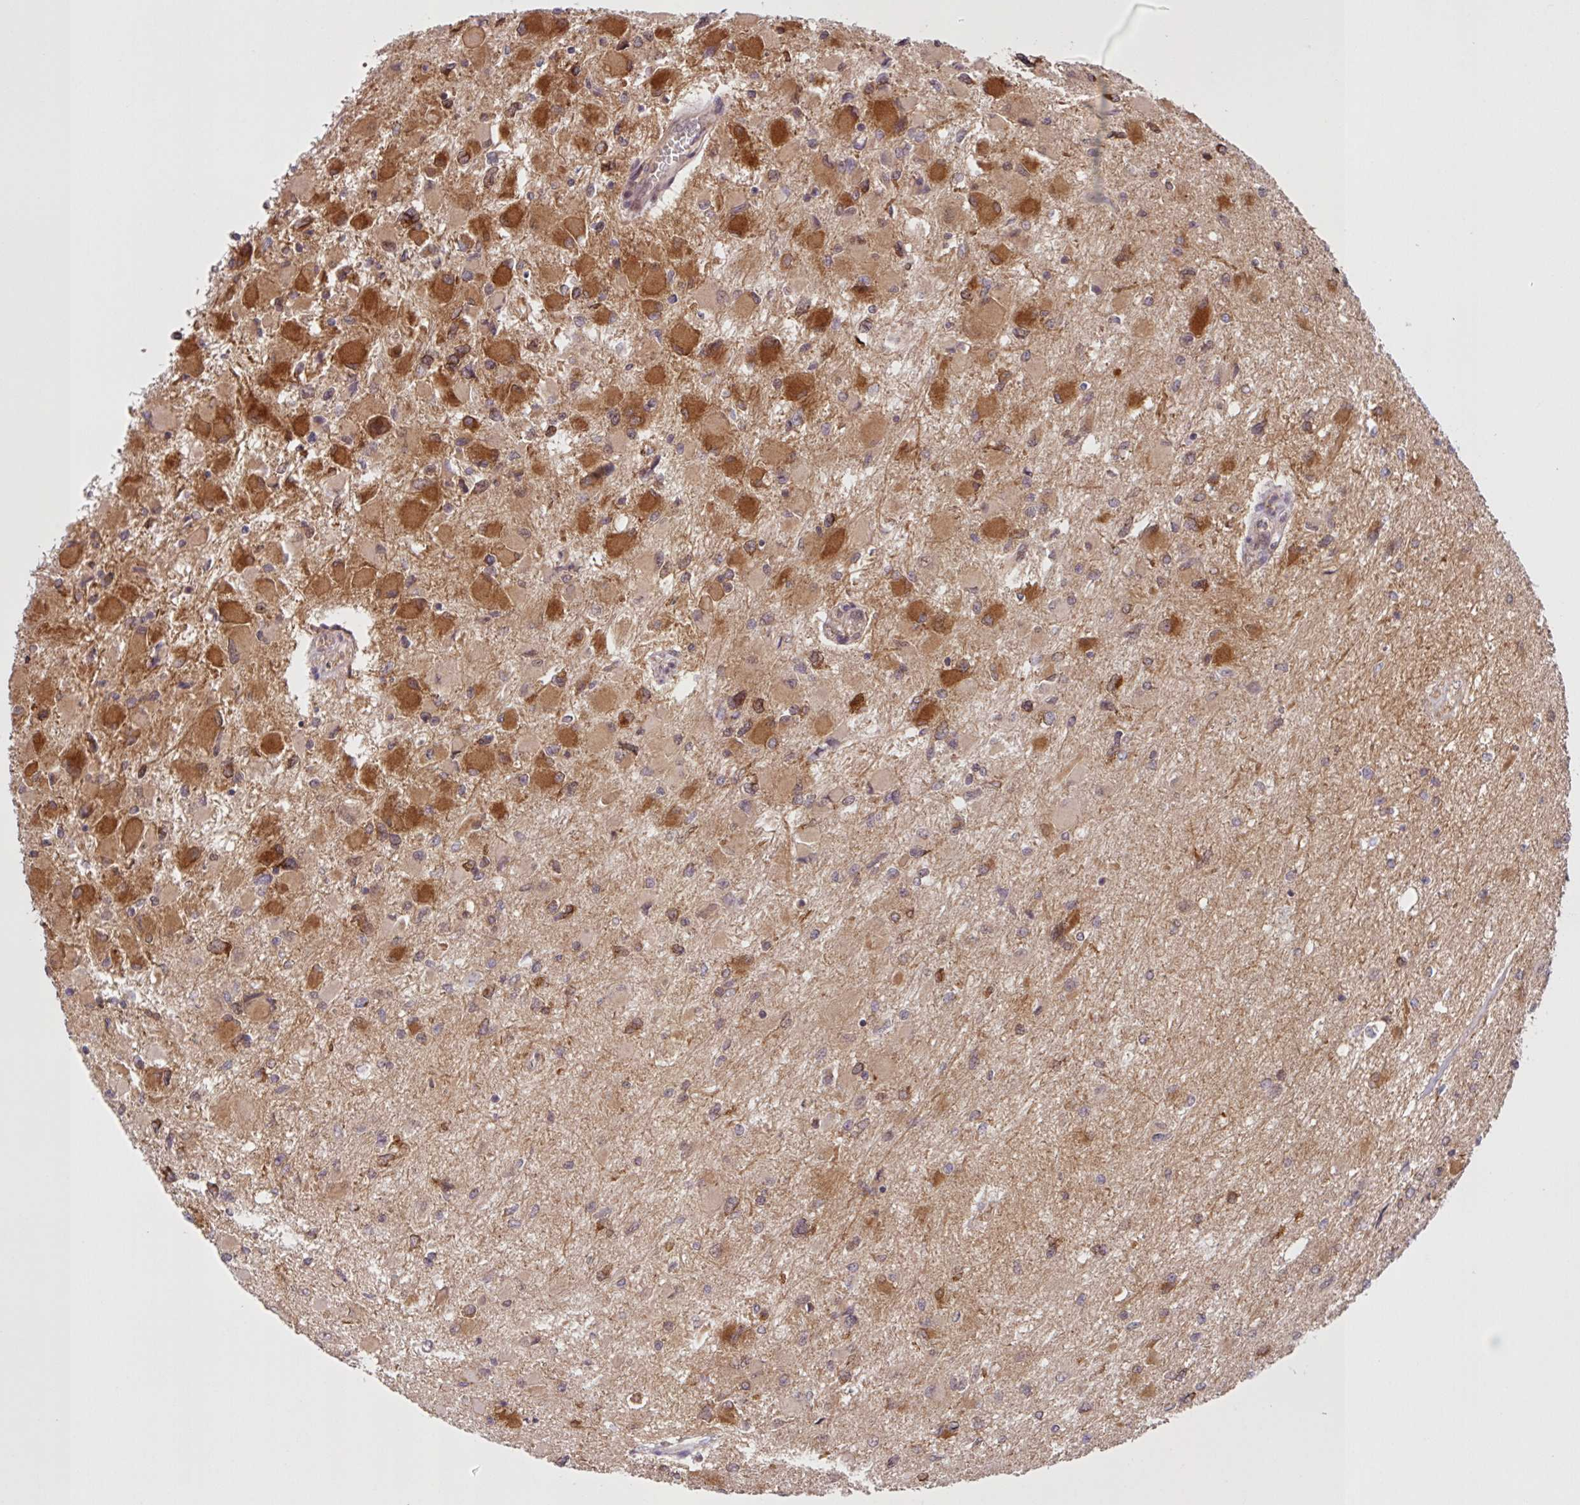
{"staining": {"intensity": "strong", "quantity": "25%-75%", "location": "cytoplasmic/membranous,nuclear"}, "tissue": "glioma", "cell_type": "Tumor cells", "image_type": "cancer", "snomed": [{"axis": "morphology", "description": "Glioma, malignant, High grade"}, {"axis": "topography", "description": "Cerebral cortex"}], "caption": "Glioma stained with DAB (3,3'-diaminobenzidine) immunohistochemistry (IHC) displays high levels of strong cytoplasmic/membranous and nuclear expression in approximately 25%-75% of tumor cells.", "gene": "CAMLG", "patient": {"sex": "female", "age": 36}}